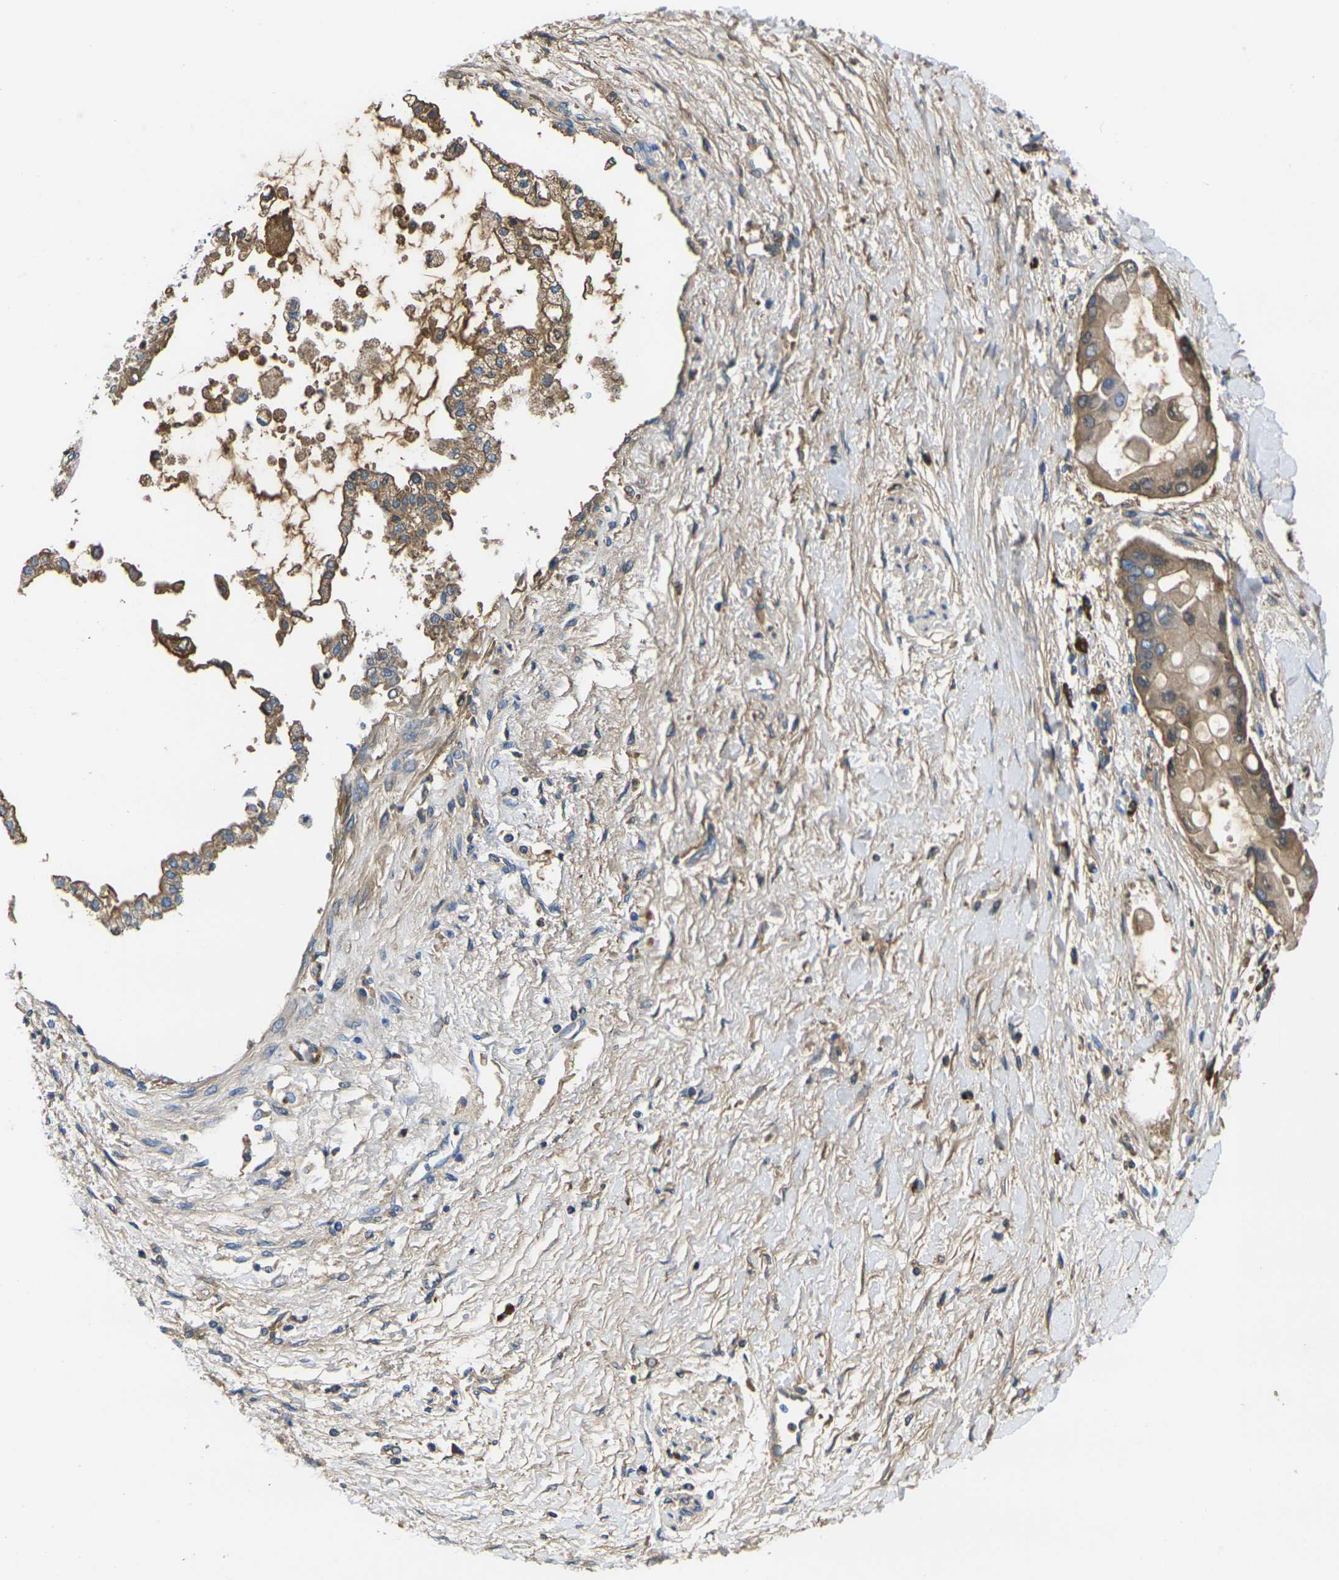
{"staining": {"intensity": "moderate", "quantity": ">75%", "location": "cytoplasmic/membranous,nuclear"}, "tissue": "liver cancer", "cell_type": "Tumor cells", "image_type": "cancer", "snomed": [{"axis": "morphology", "description": "Cholangiocarcinoma"}, {"axis": "topography", "description": "Liver"}], "caption": "Immunohistochemistry (IHC) of liver cholangiocarcinoma exhibits medium levels of moderate cytoplasmic/membranous and nuclear staining in about >75% of tumor cells. The staining is performed using DAB brown chromogen to label protein expression. The nuclei are counter-stained blue using hematoxylin.", "gene": "GREM2", "patient": {"sex": "male", "age": 50}}